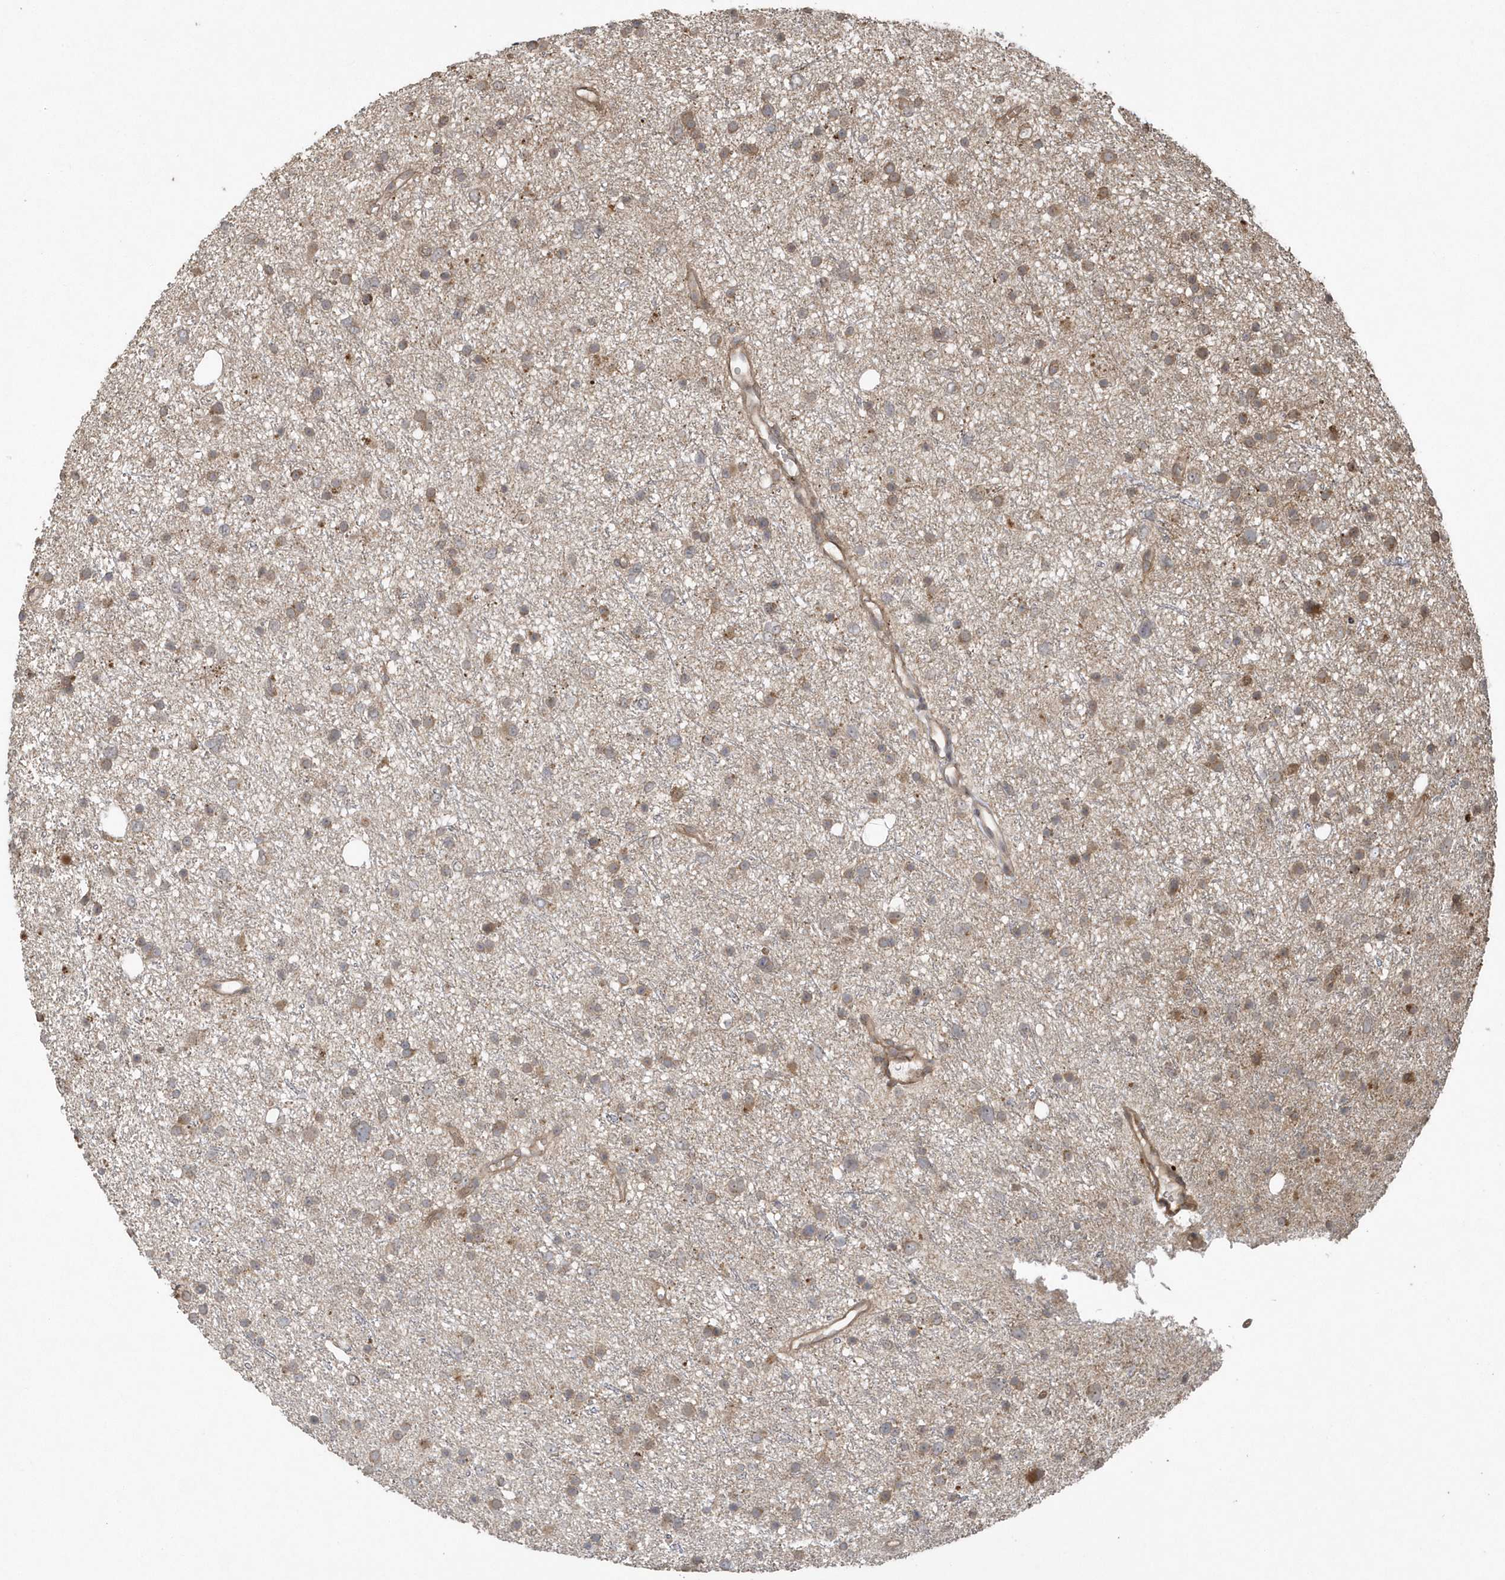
{"staining": {"intensity": "weak", "quantity": "25%-75%", "location": "cytoplasmic/membranous"}, "tissue": "glioma", "cell_type": "Tumor cells", "image_type": "cancer", "snomed": [{"axis": "morphology", "description": "Glioma, malignant, Low grade"}, {"axis": "topography", "description": "Cerebral cortex"}], "caption": "Immunohistochemistry (DAB) staining of human malignant glioma (low-grade) exhibits weak cytoplasmic/membranous protein staining in about 25%-75% of tumor cells. (DAB IHC with brightfield microscopy, high magnification).", "gene": "HERPUD1", "patient": {"sex": "female", "age": 39}}